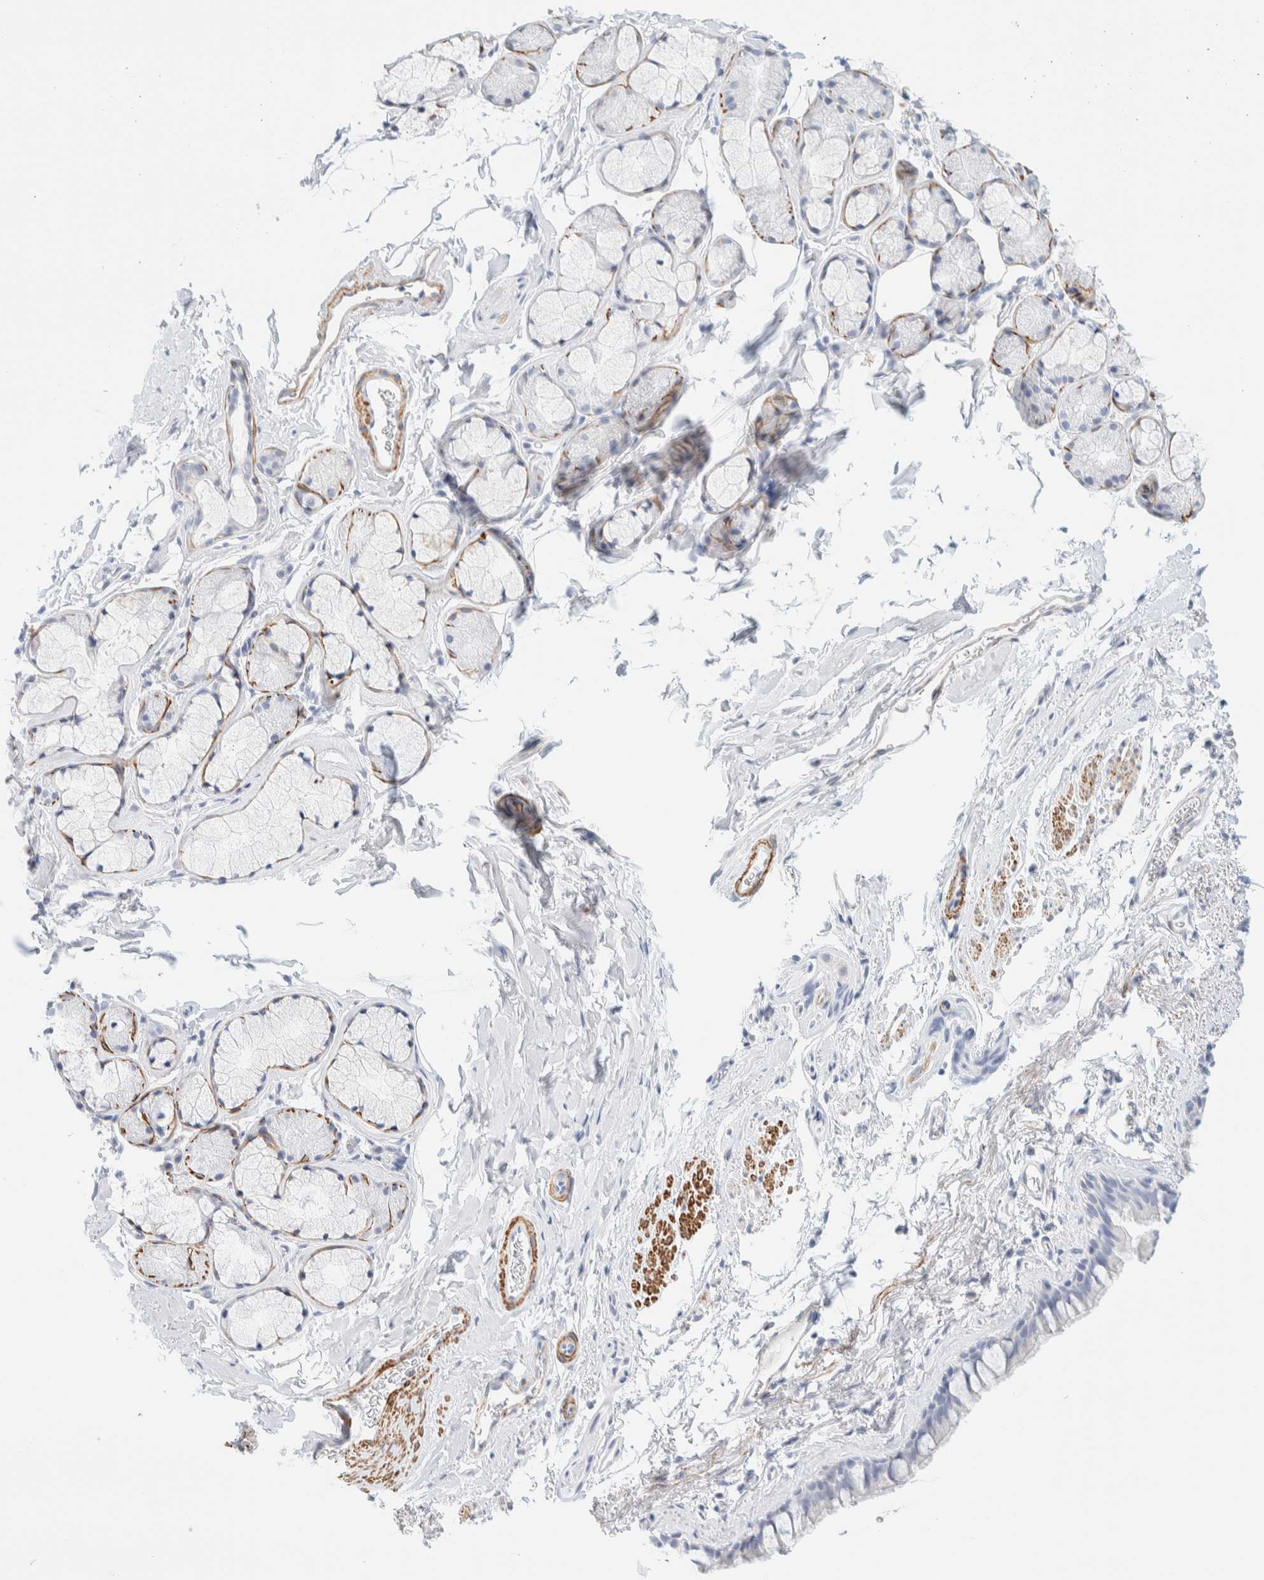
{"staining": {"intensity": "moderate", "quantity": "25%-75%", "location": "cytoplasmic/membranous"}, "tissue": "bronchus", "cell_type": "Respiratory epithelial cells", "image_type": "normal", "snomed": [{"axis": "morphology", "description": "Normal tissue, NOS"}, {"axis": "topography", "description": "Cartilage tissue"}, {"axis": "topography", "description": "Bronchus"}, {"axis": "topography", "description": "Lung"}], "caption": "Immunohistochemical staining of unremarkable bronchus displays moderate cytoplasmic/membranous protein staining in approximately 25%-75% of respiratory epithelial cells.", "gene": "AFMID", "patient": {"sex": "male", "age": 64}}